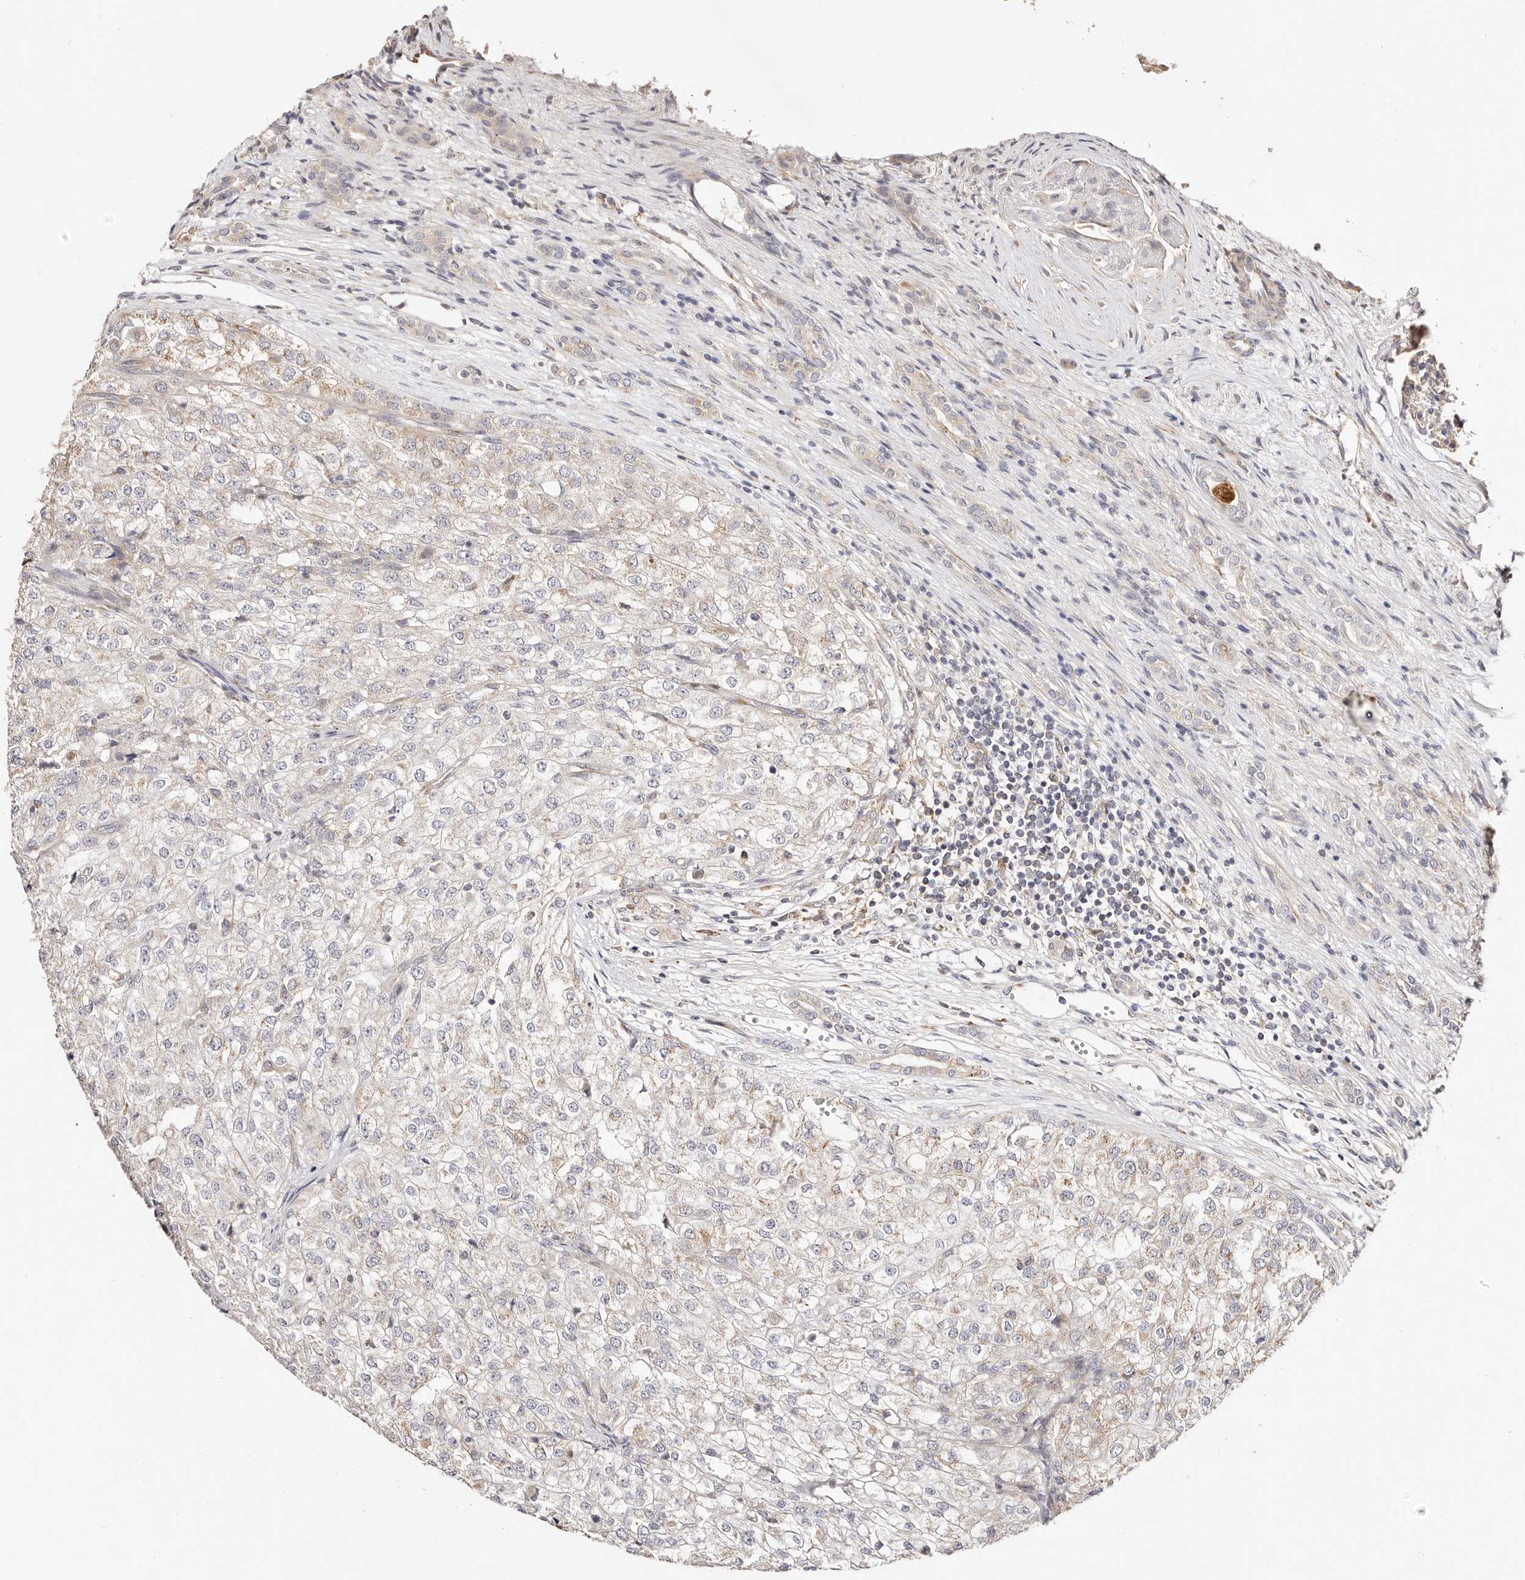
{"staining": {"intensity": "weak", "quantity": "25%-75%", "location": "cytoplasmic/membranous"}, "tissue": "renal cancer", "cell_type": "Tumor cells", "image_type": "cancer", "snomed": [{"axis": "morphology", "description": "Adenocarcinoma, NOS"}, {"axis": "topography", "description": "Kidney"}], "caption": "DAB immunohistochemical staining of human adenocarcinoma (renal) reveals weak cytoplasmic/membranous protein positivity in approximately 25%-75% of tumor cells. The protein of interest is stained brown, and the nuclei are stained in blue (DAB IHC with brightfield microscopy, high magnification).", "gene": "MAPK1", "patient": {"sex": "female", "age": 54}}